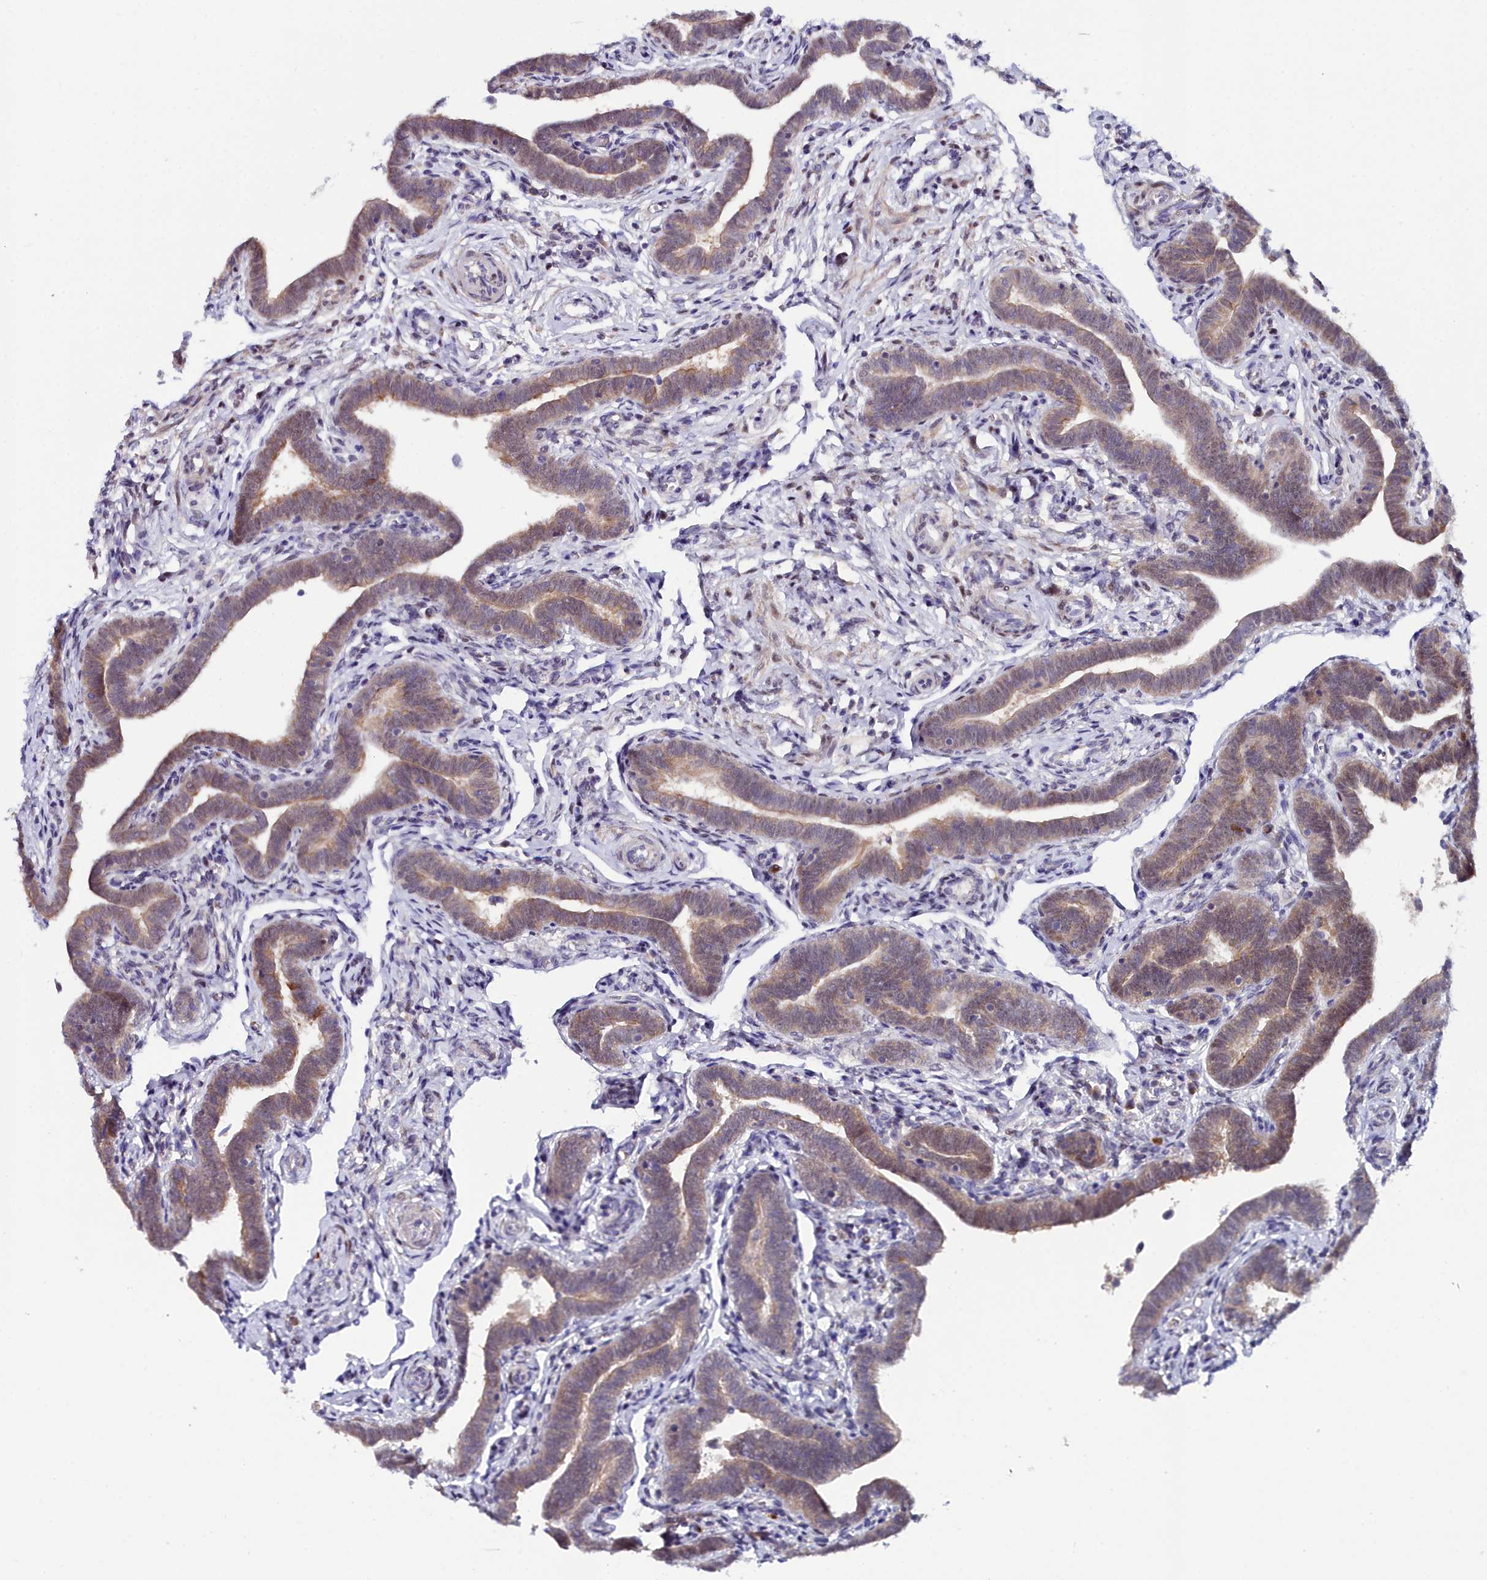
{"staining": {"intensity": "weak", "quantity": "25%-75%", "location": "cytoplasmic/membranous"}, "tissue": "fallopian tube", "cell_type": "Glandular cells", "image_type": "normal", "snomed": [{"axis": "morphology", "description": "Normal tissue, NOS"}, {"axis": "topography", "description": "Fallopian tube"}], "caption": "An immunohistochemistry photomicrograph of normal tissue is shown. Protein staining in brown labels weak cytoplasmic/membranous positivity in fallopian tube within glandular cells. The protein of interest is shown in brown color, while the nuclei are stained blue.", "gene": "KCTD18", "patient": {"sex": "female", "age": 36}}